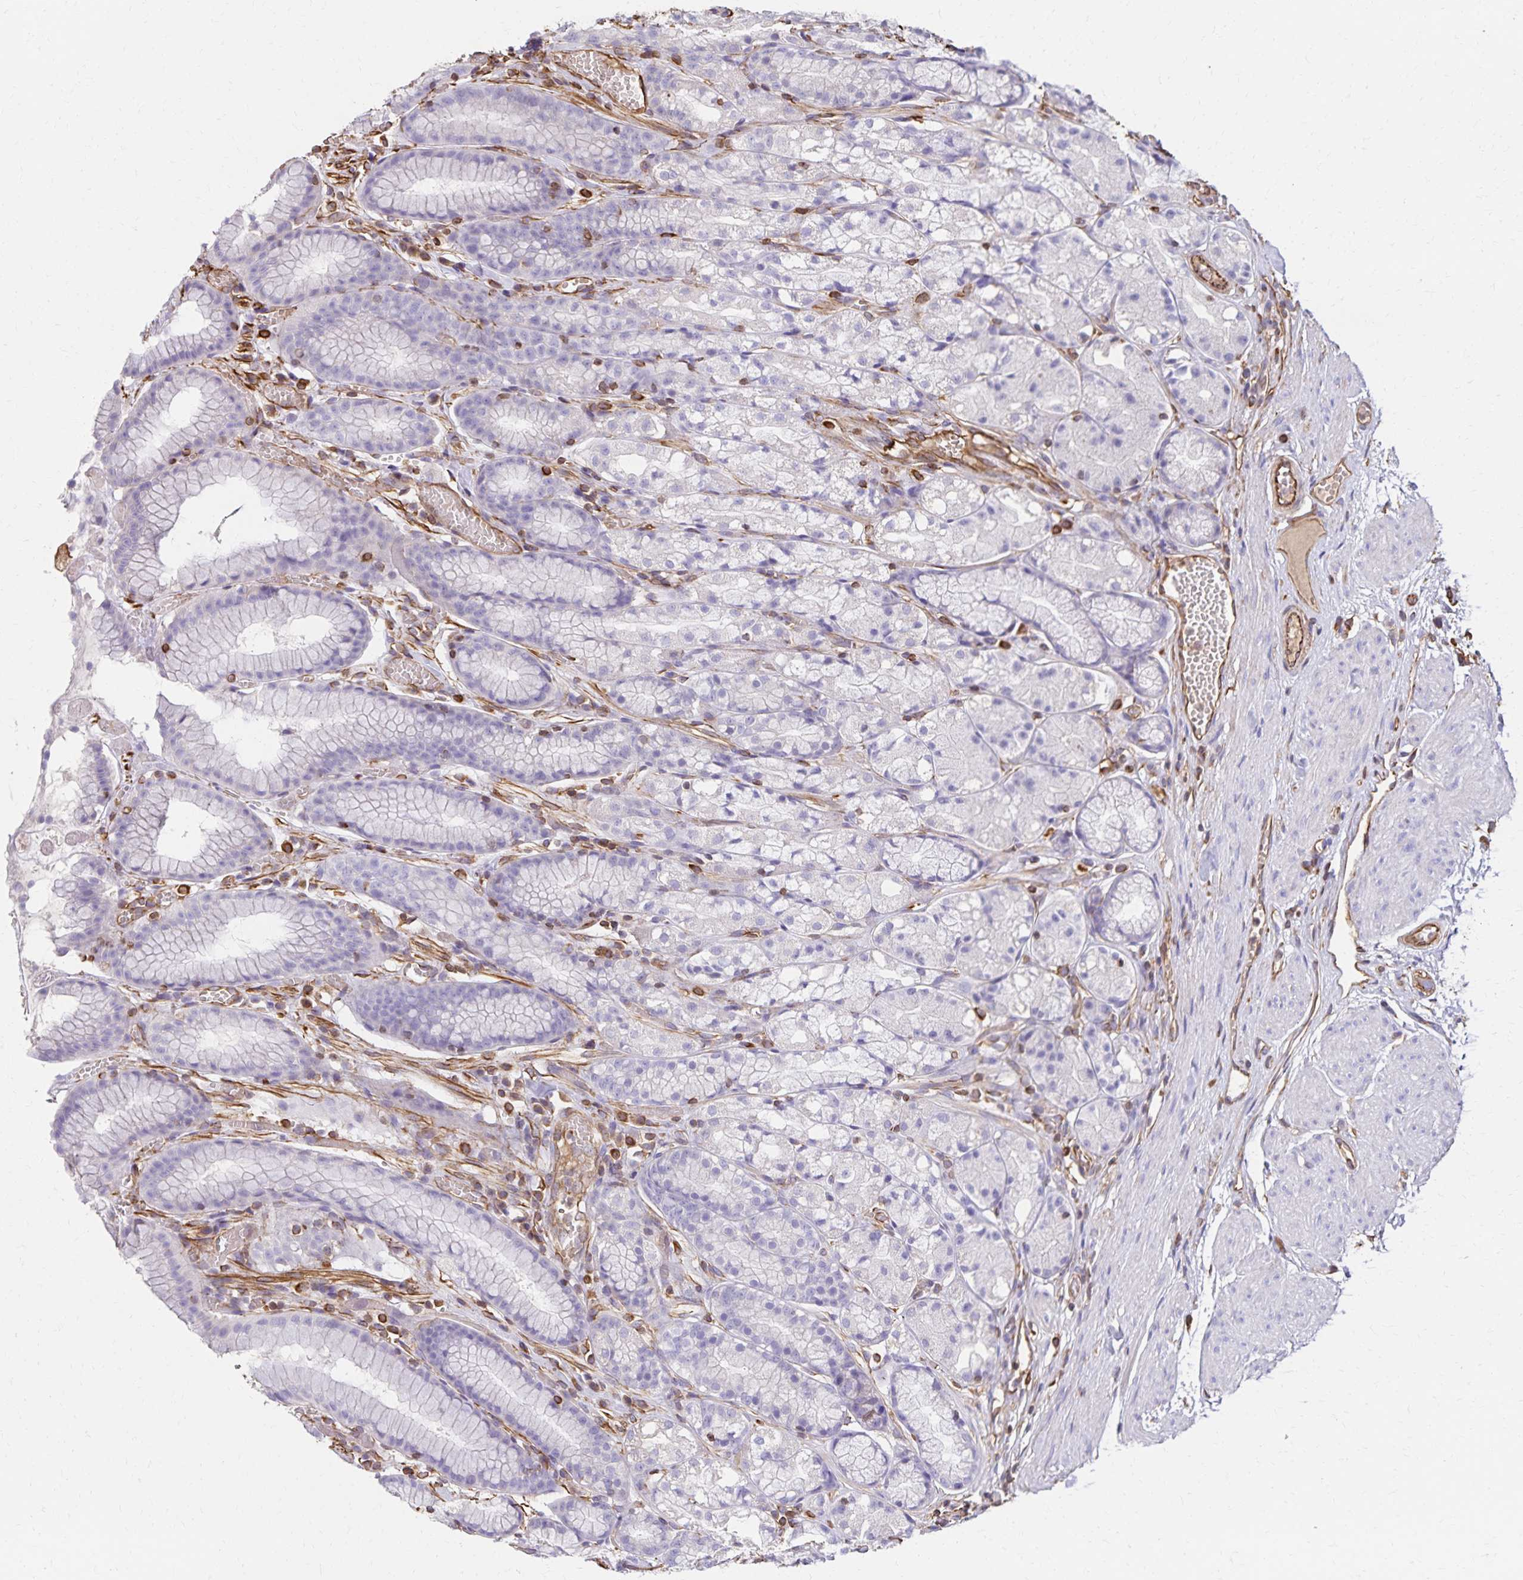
{"staining": {"intensity": "negative", "quantity": "none", "location": "none"}, "tissue": "stomach", "cell_type": "Glandular cells", "image_type": "normal", "snomed": [{"axis": "morphology", "description": "Normal tissue, NOS"}, {"axis": "topography", "description": "Smooth muscle"}, {"axis": "topography", "description": "Stomach"}], "caption": "Stomach was stained to show a protein in brown. There is no significant staining in glandular cells. The staining is performed using DAB (3,3'-diaminobenzidine) brown chromogen with nuclei counter-stained in using hematoxylin.", "gene": "TRPV6", "patient": {"sex": "male", "age": 70}}